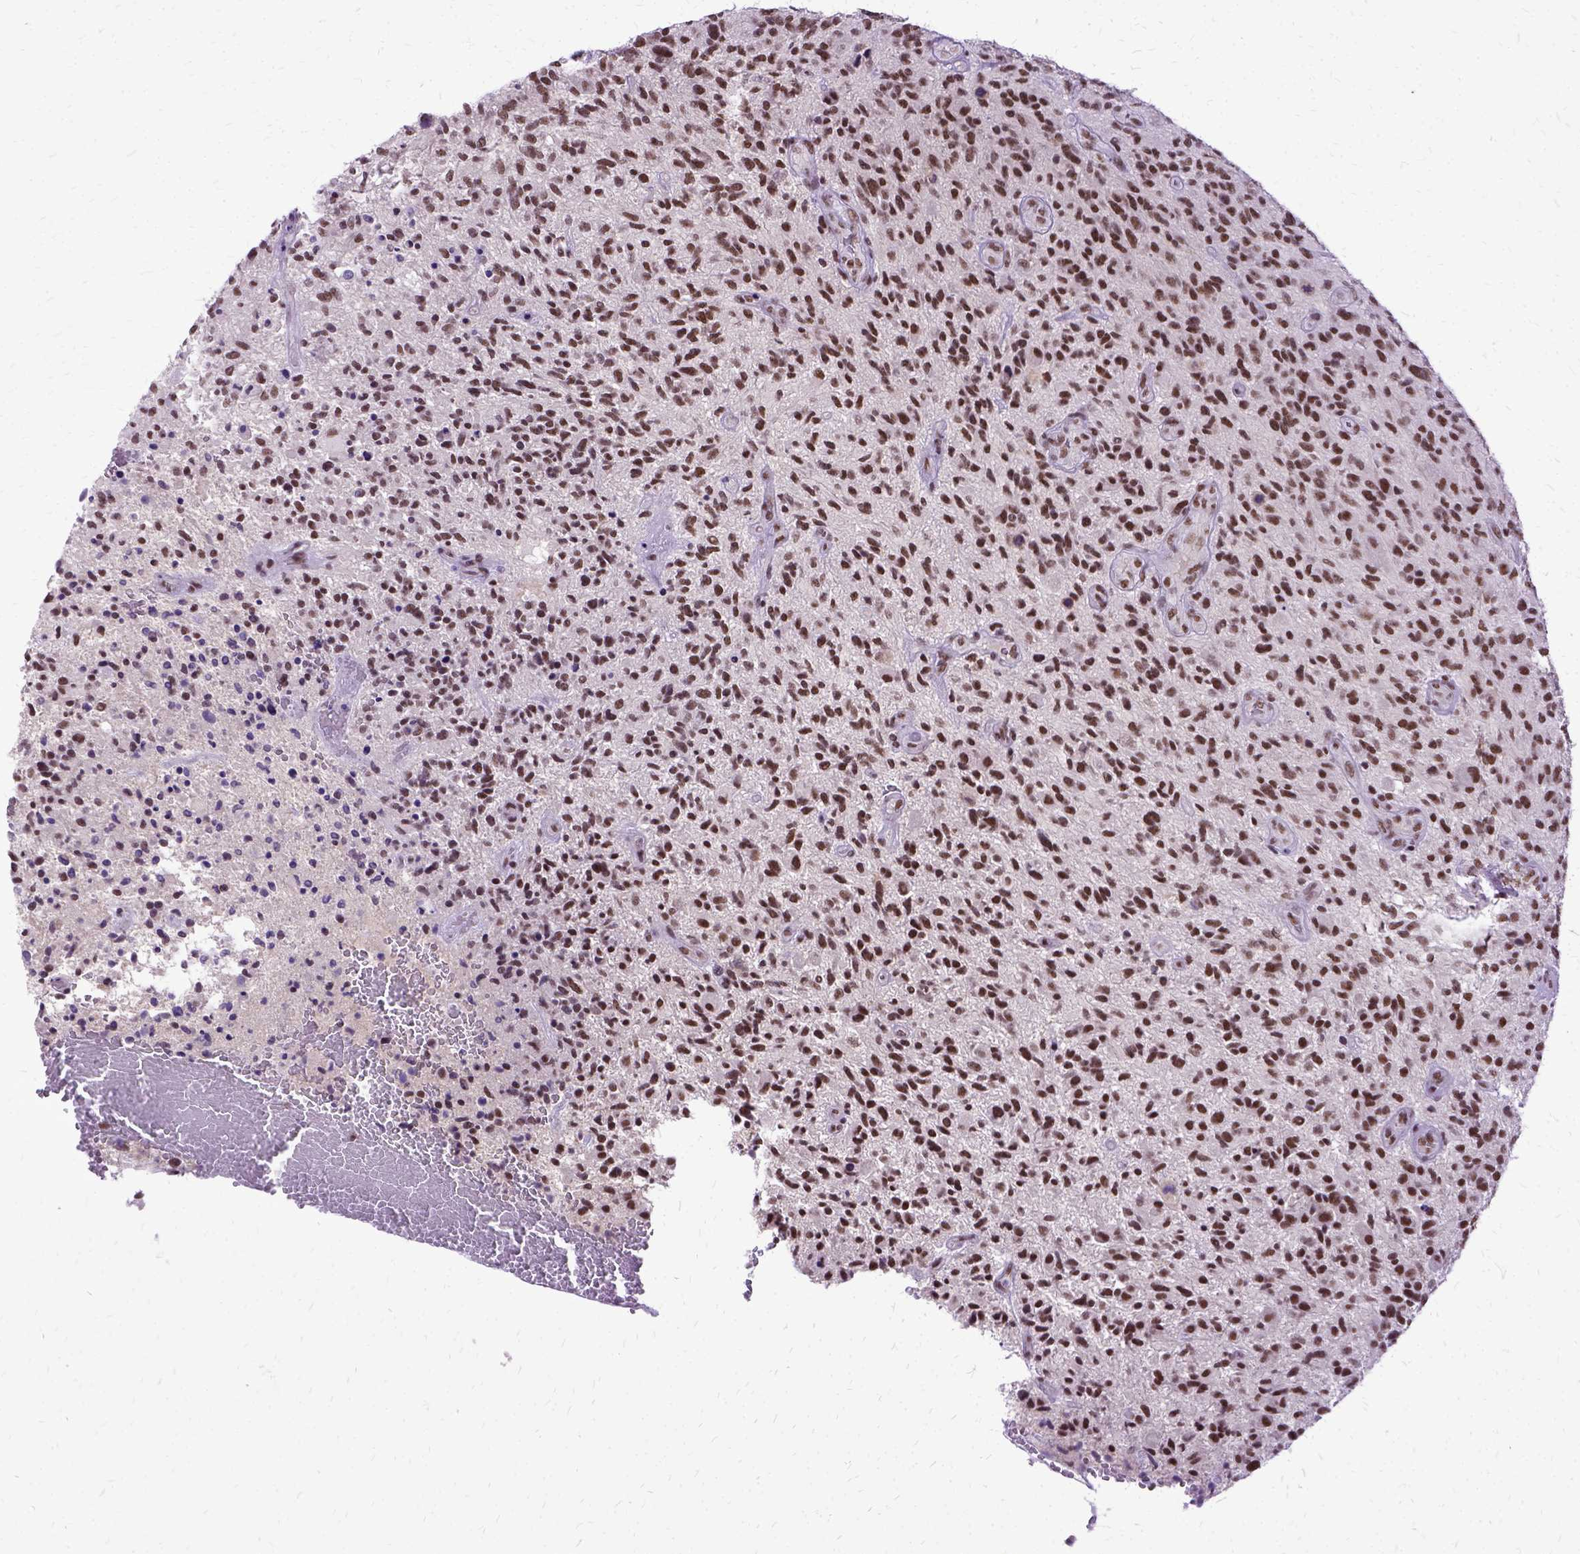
{"staining": {"intensity": "strong", "quantity": ">75%", "location": "nuclear"}, "tissue": "glioma", "cell_type": "Tumor cells", "image_type": "cancer", "snomed": [{"axis": "morphology", "description": "Glioma, malignant, High grade"}, {"axis": "topography", "description": "Brain"}], "caption": "Glioma stained with immunohistochemistry displays strong nuclear expression in about >75% of tumor cells.", "gene": "SETD1A", "patient": {"sex": "male", "age": 47}}